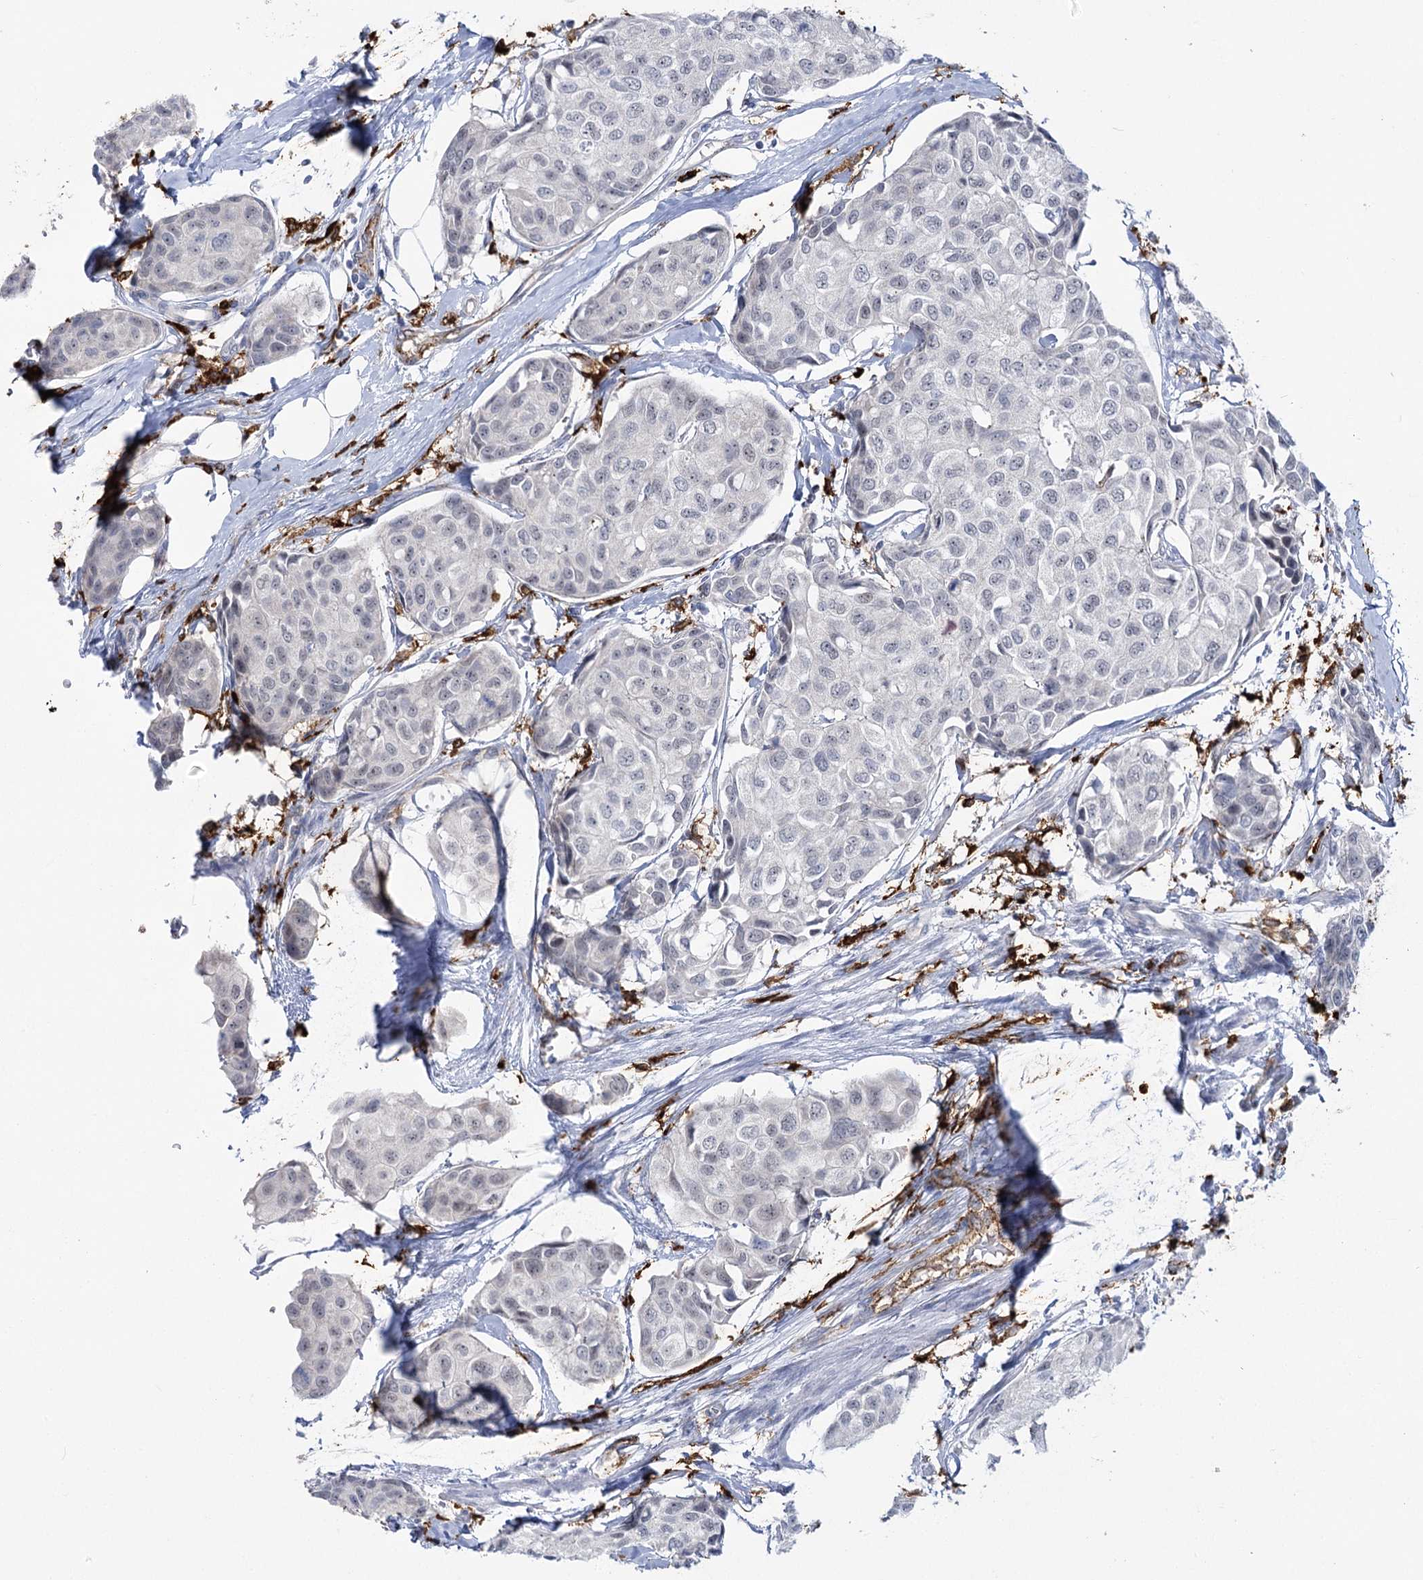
{"staining": {"intensity": "negative", "quantity": "none", "location": "none"}, "tissue": "breast cancer", "cell_type": "Tumor cells", "image_type": "cancer", "snomed": [{"axis": "morphology", "description": "Duct carcinoma"}, {"axis": "topography", "description": "Breast"}], "caption": "IHC image of intraductal carcinoma (breast) stained for a protein (brown), which displays no staining in tumor cells.", "gene": "PIWIL4", "patient": {"sex": "female", "age": 80}}